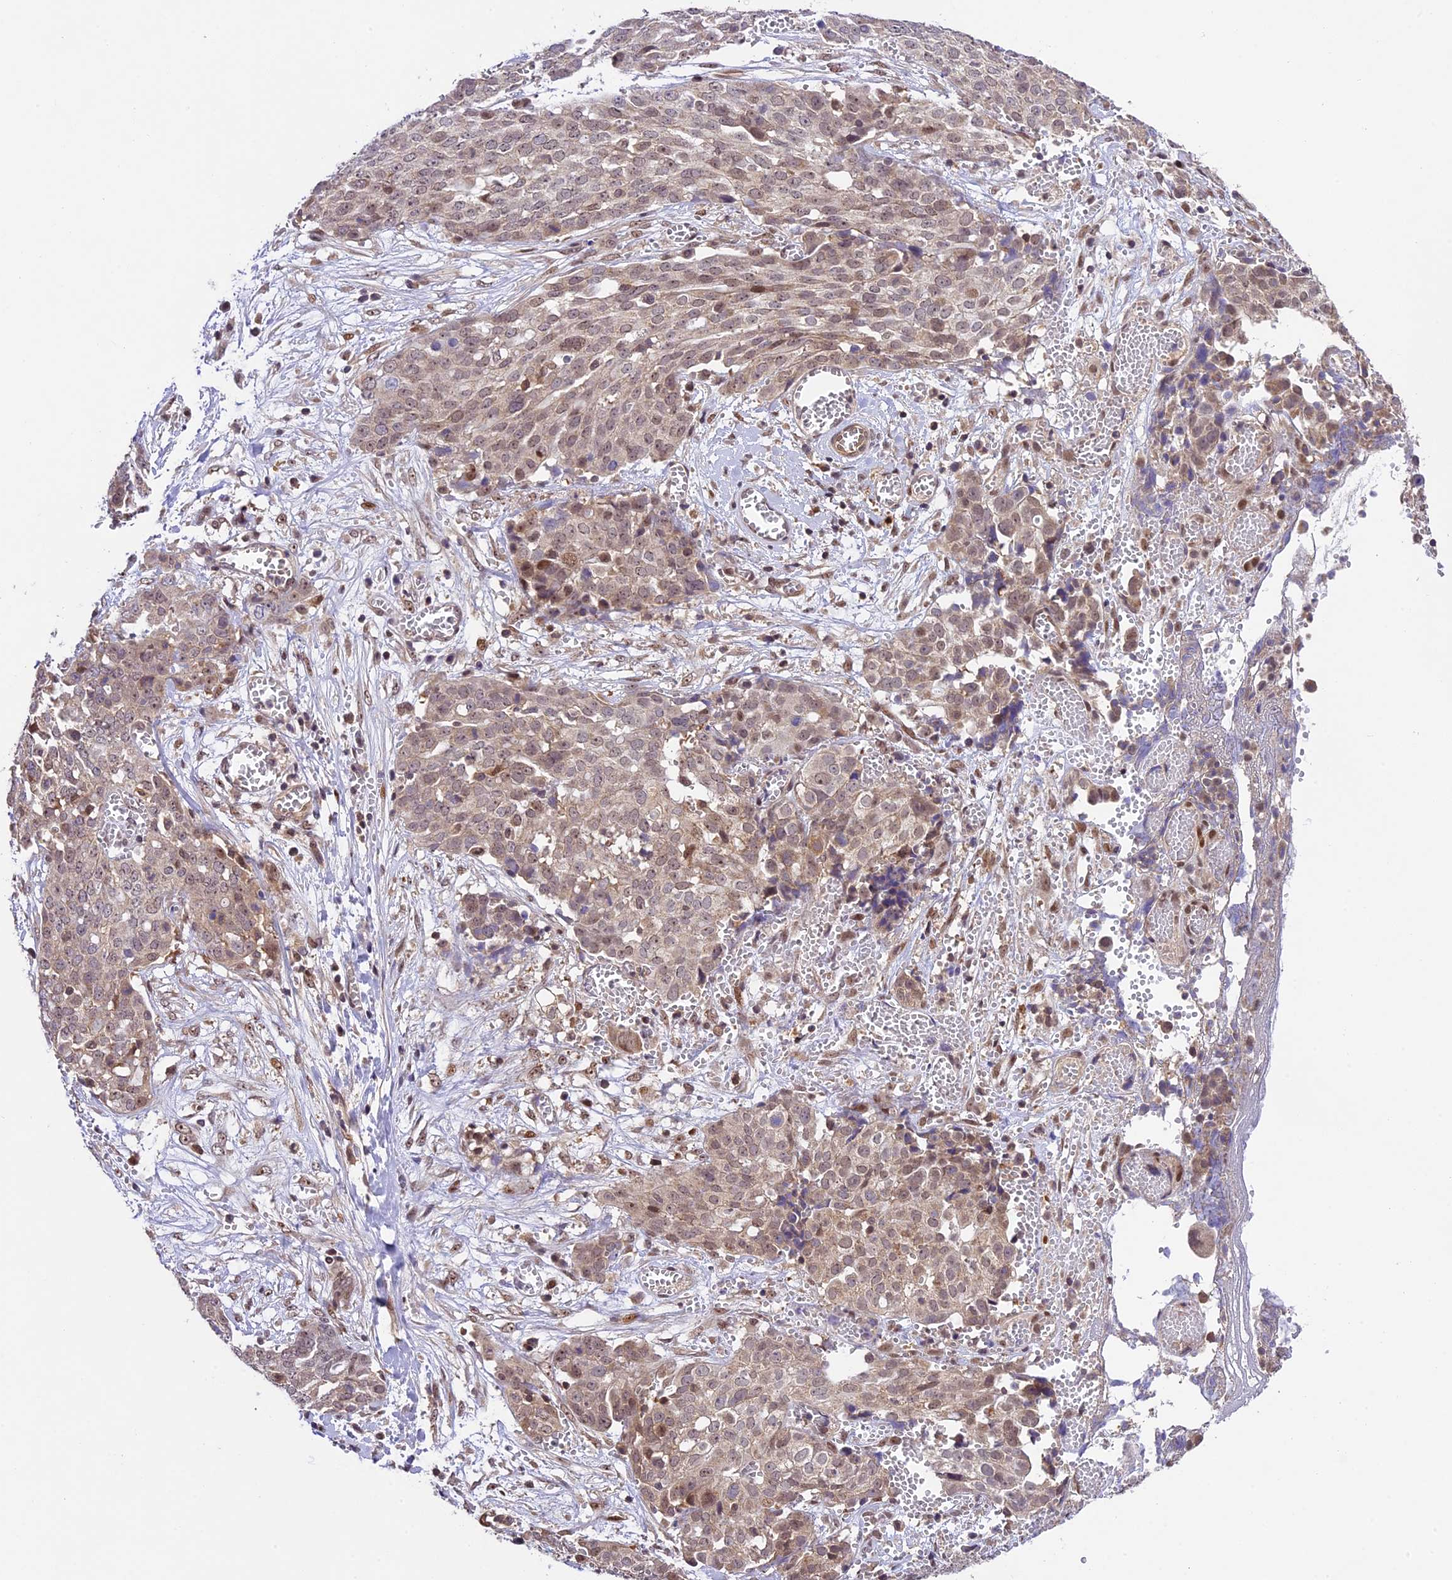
{"staining": {"intensity": "weak", "quantity": "<25%", "location": "nuclear"}, "tissue": "ovarian cancer", "cell_type": "Tumor cells", "image_type": "cancer", "snomed": [{"axis": "morphology", "description": "Cystadenocarcinoma, serous, NOS"}, {"axis": "topography", "description": "Soft tissue"}, {"axis": "topography", "description": "Ovary"}], "caption": "Tumor cells show no significant expression in ovarian cancer.", "gene": "ZAR1L", "patient": {"sex": "female", "age": 57}}